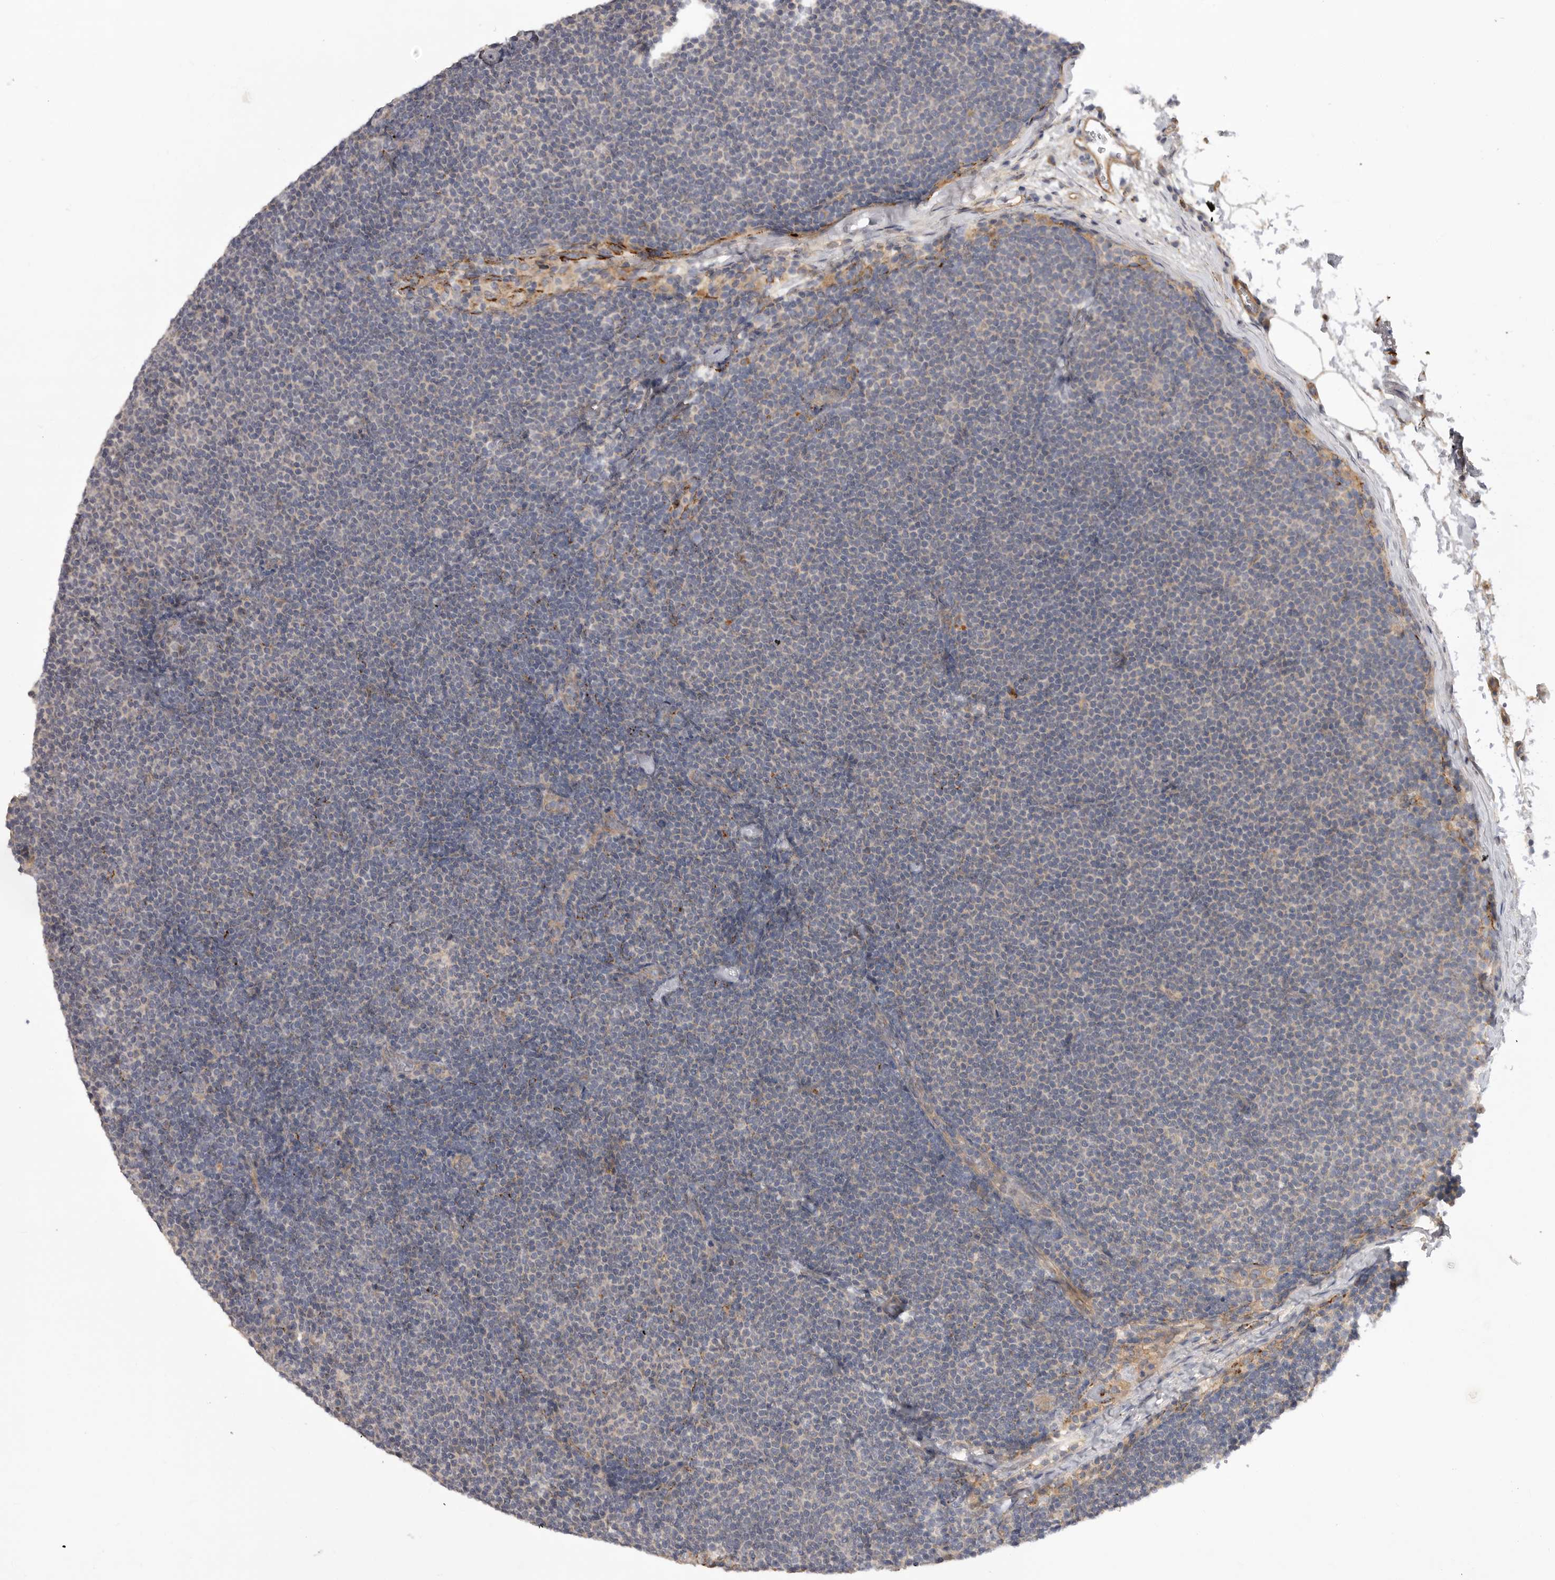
{"staining": {"intensity": "negative", "quantity": "none", "location": "none"}, "tissue": "lymphoma", "cell_type": "Tumor cells", "image_type": "cancer", "snomed": [{"axis": "morphology", "description": "Malignant lymphoma, non-Hodgkin's type, Low grade"}, {"axis": "topography", "description": "Lymph node"}], "caption": "Histopathology image shows no protein staining in tumor cells of malignant lymphoma, non-Hodgkin's type (low-grade) tissue.", "gene": "DHDDS", "patient": {"sex": "female", "age": 53}}